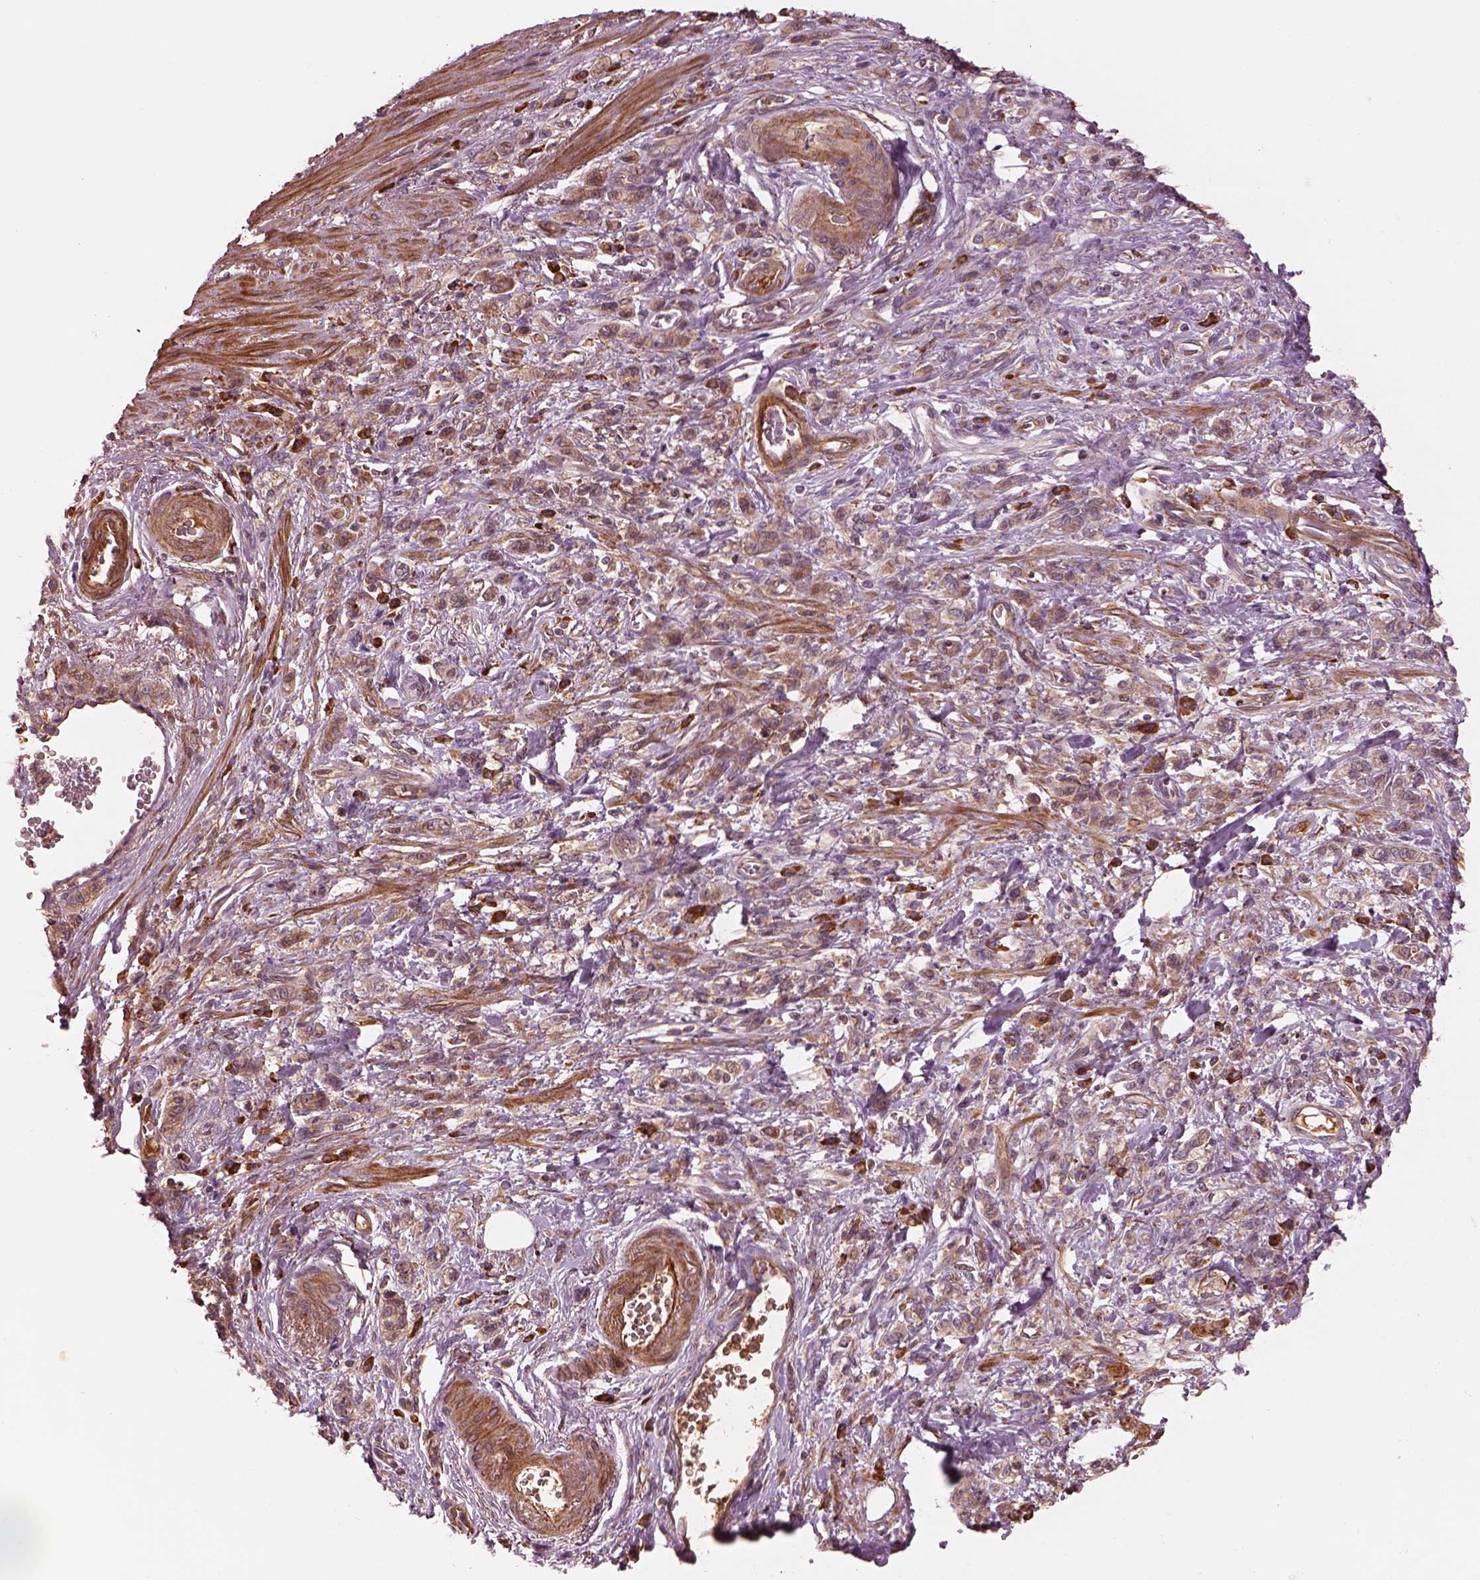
{"staining": {"intensity": "moderate", "quantity": "<25%", "location": "cytoplasmic/membranous"}, "tissue": "stomach cancer", "cell_type": "Tumor cells", "image_type": "cancer", "snomed": [{"axis": "morphology", "description": "Adenocarcinoma, NOS"}, {"axis": "topography", "description": "Stomach"}], "caption": "Moderate cytoplasmic/membranous protein staining is present in about <25% of tumor cells in adenocarcinoma (stomach).", "gene": "ASCC2", "patient": {"sex": "male", "age": 77}}